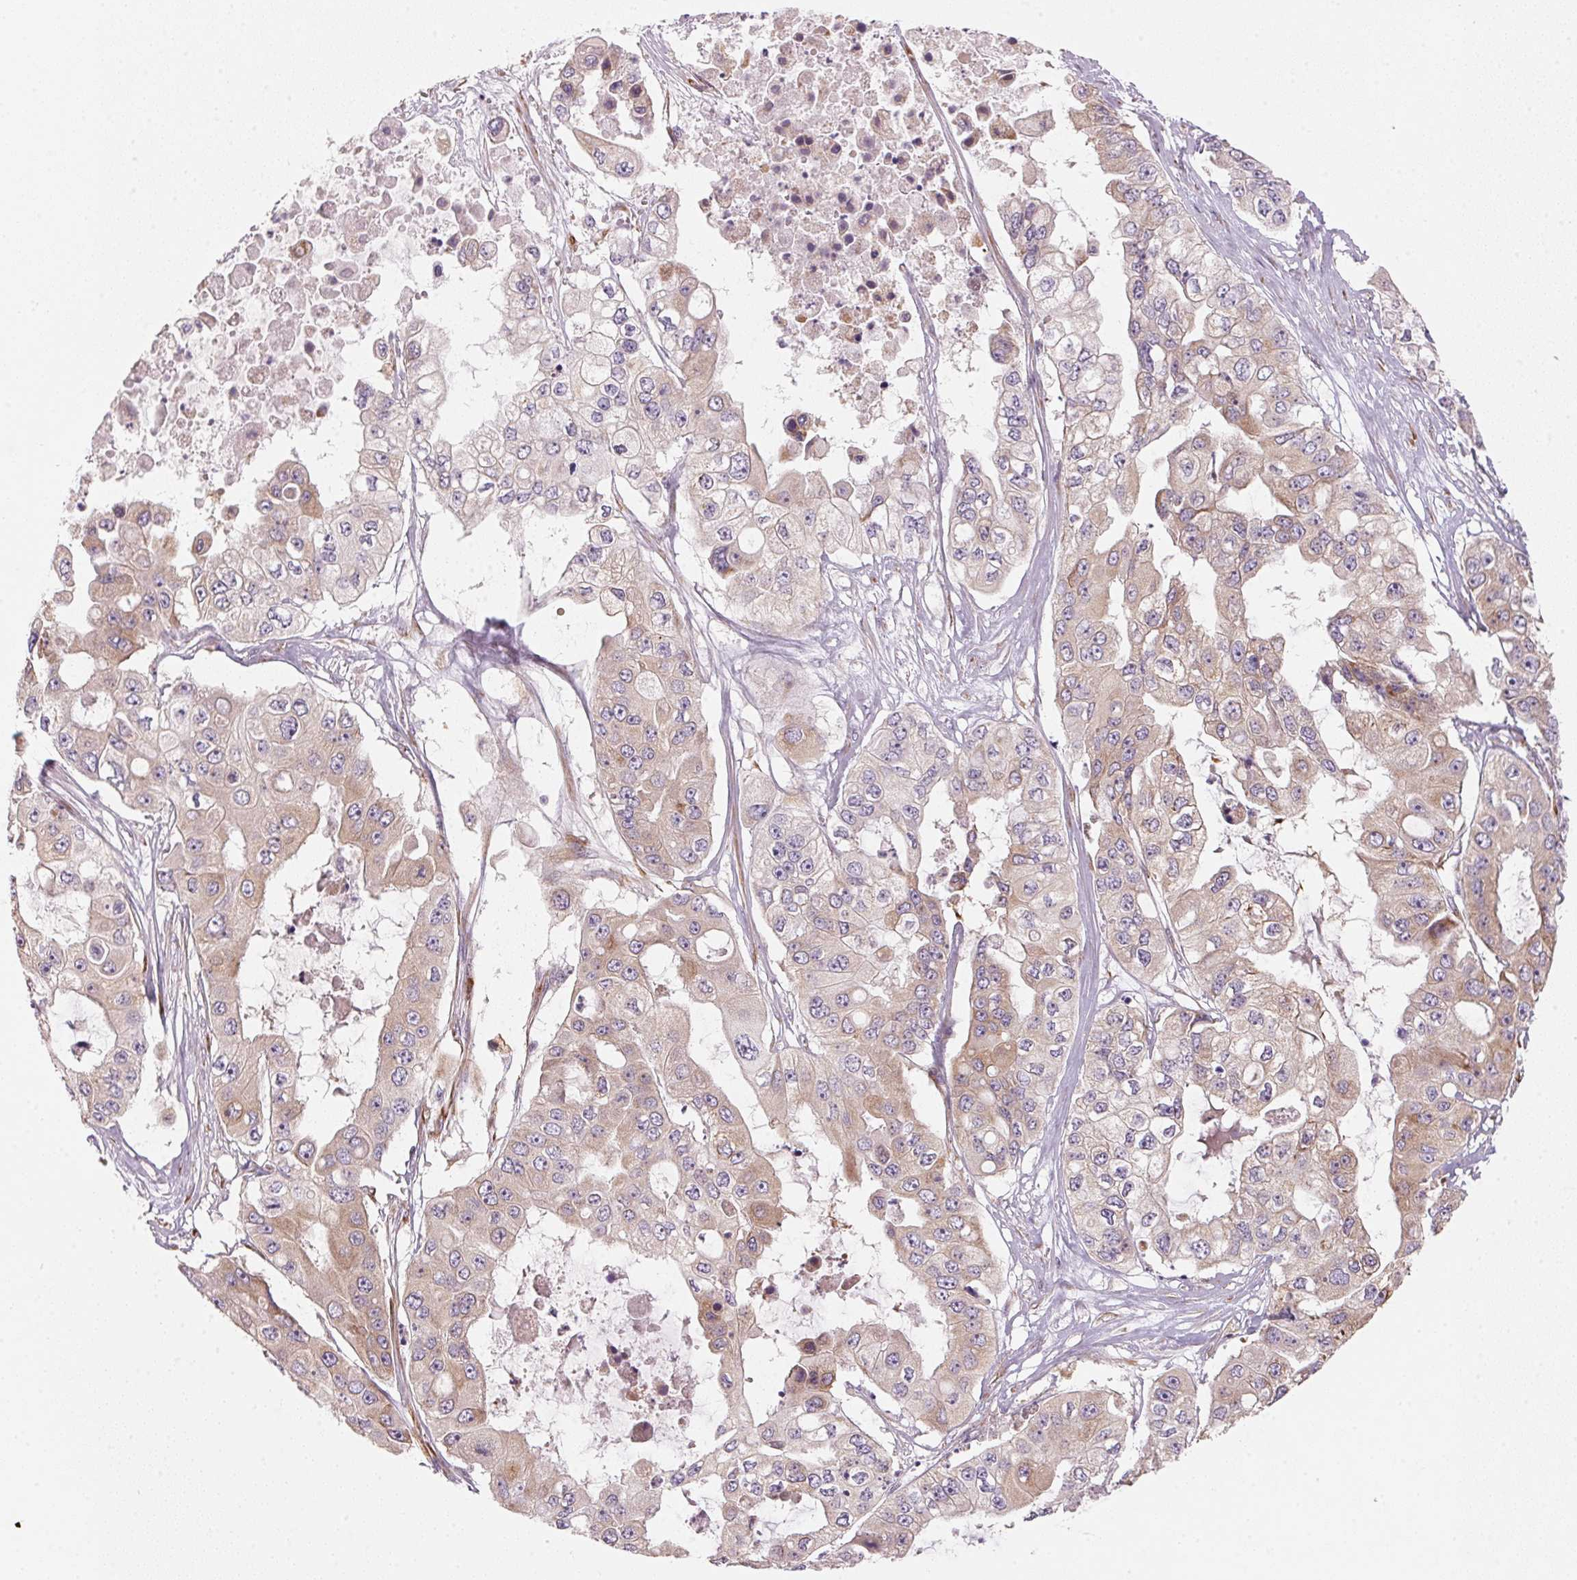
{"staining": {"intensity": "weak", "quantity": ">75%", "location": "cytoplasmic/membranous"}, "tissue": "ovarian cancer", "cell_type": "Tumor cells", "image_type": "cancer", "snomed": [{"axis": "morphology", "description": "Cystadenocarcinoma, serous, NOS"}, {"axis": "topography", "description": "Ovary"}], "caption": "A brown stain shows weak cytoplasmic/membranous positivity of a protein in human serous cystadenocarcinoma (ovarian) tumor cells.", "gene": "BLOC1S2", "patient": {"sex": "female", "age": 56}}